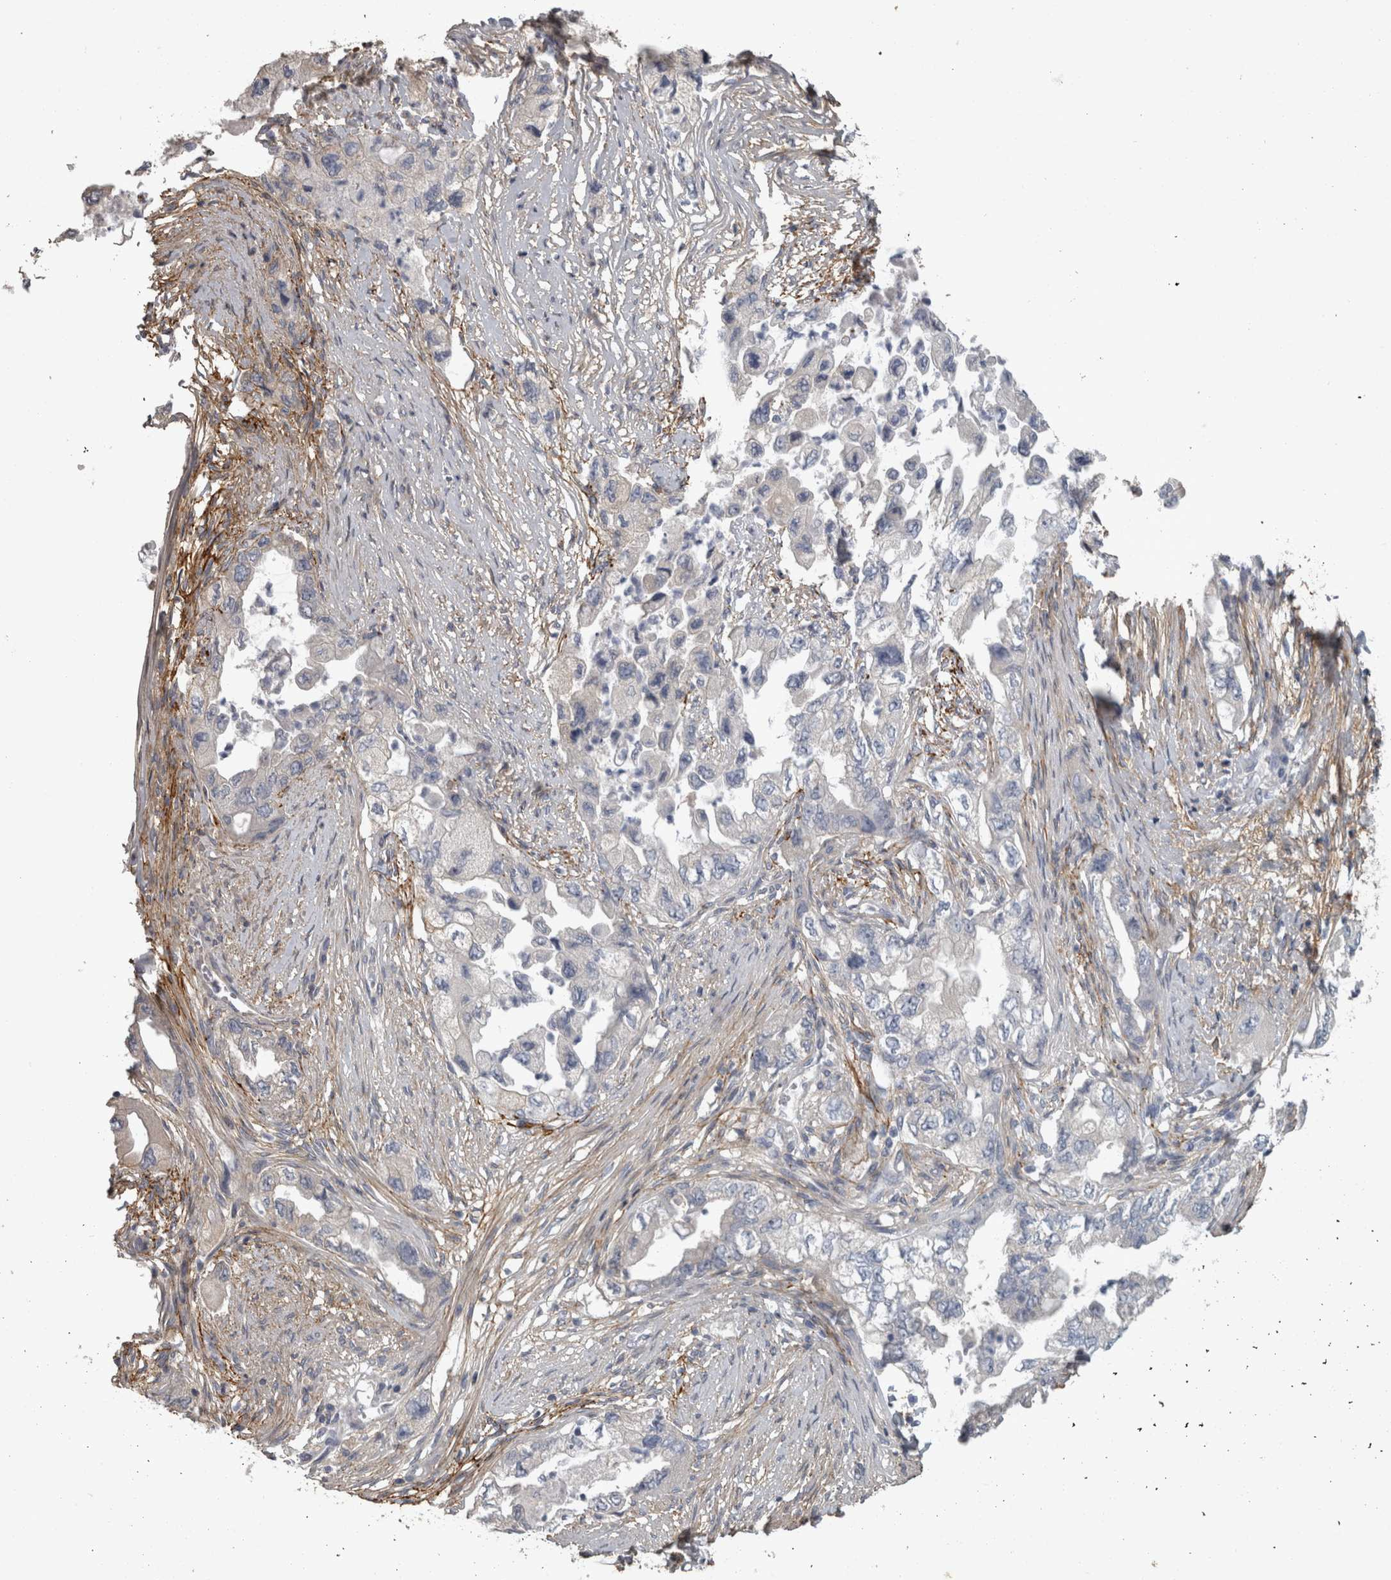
{"staining": {"intensity": "negative", "quantity": "none", "location": "none"}, "tissue": "pancreatic cancer", "cell_type": "Tumor cells", "image_type": "cancer", "snomed": [{"axis": "morphology", "description": "Adenocarcinoma, NOS"}, {"axis": "topography", "description": "Pancreas"}], "caption": "Protein analysis of pancreatic cancer reveals no significant expression in tumor cells. (DAB IHC, high magnification).", "gene": "EFEMP2", "patient": {"sex": "female", "age": 73}}